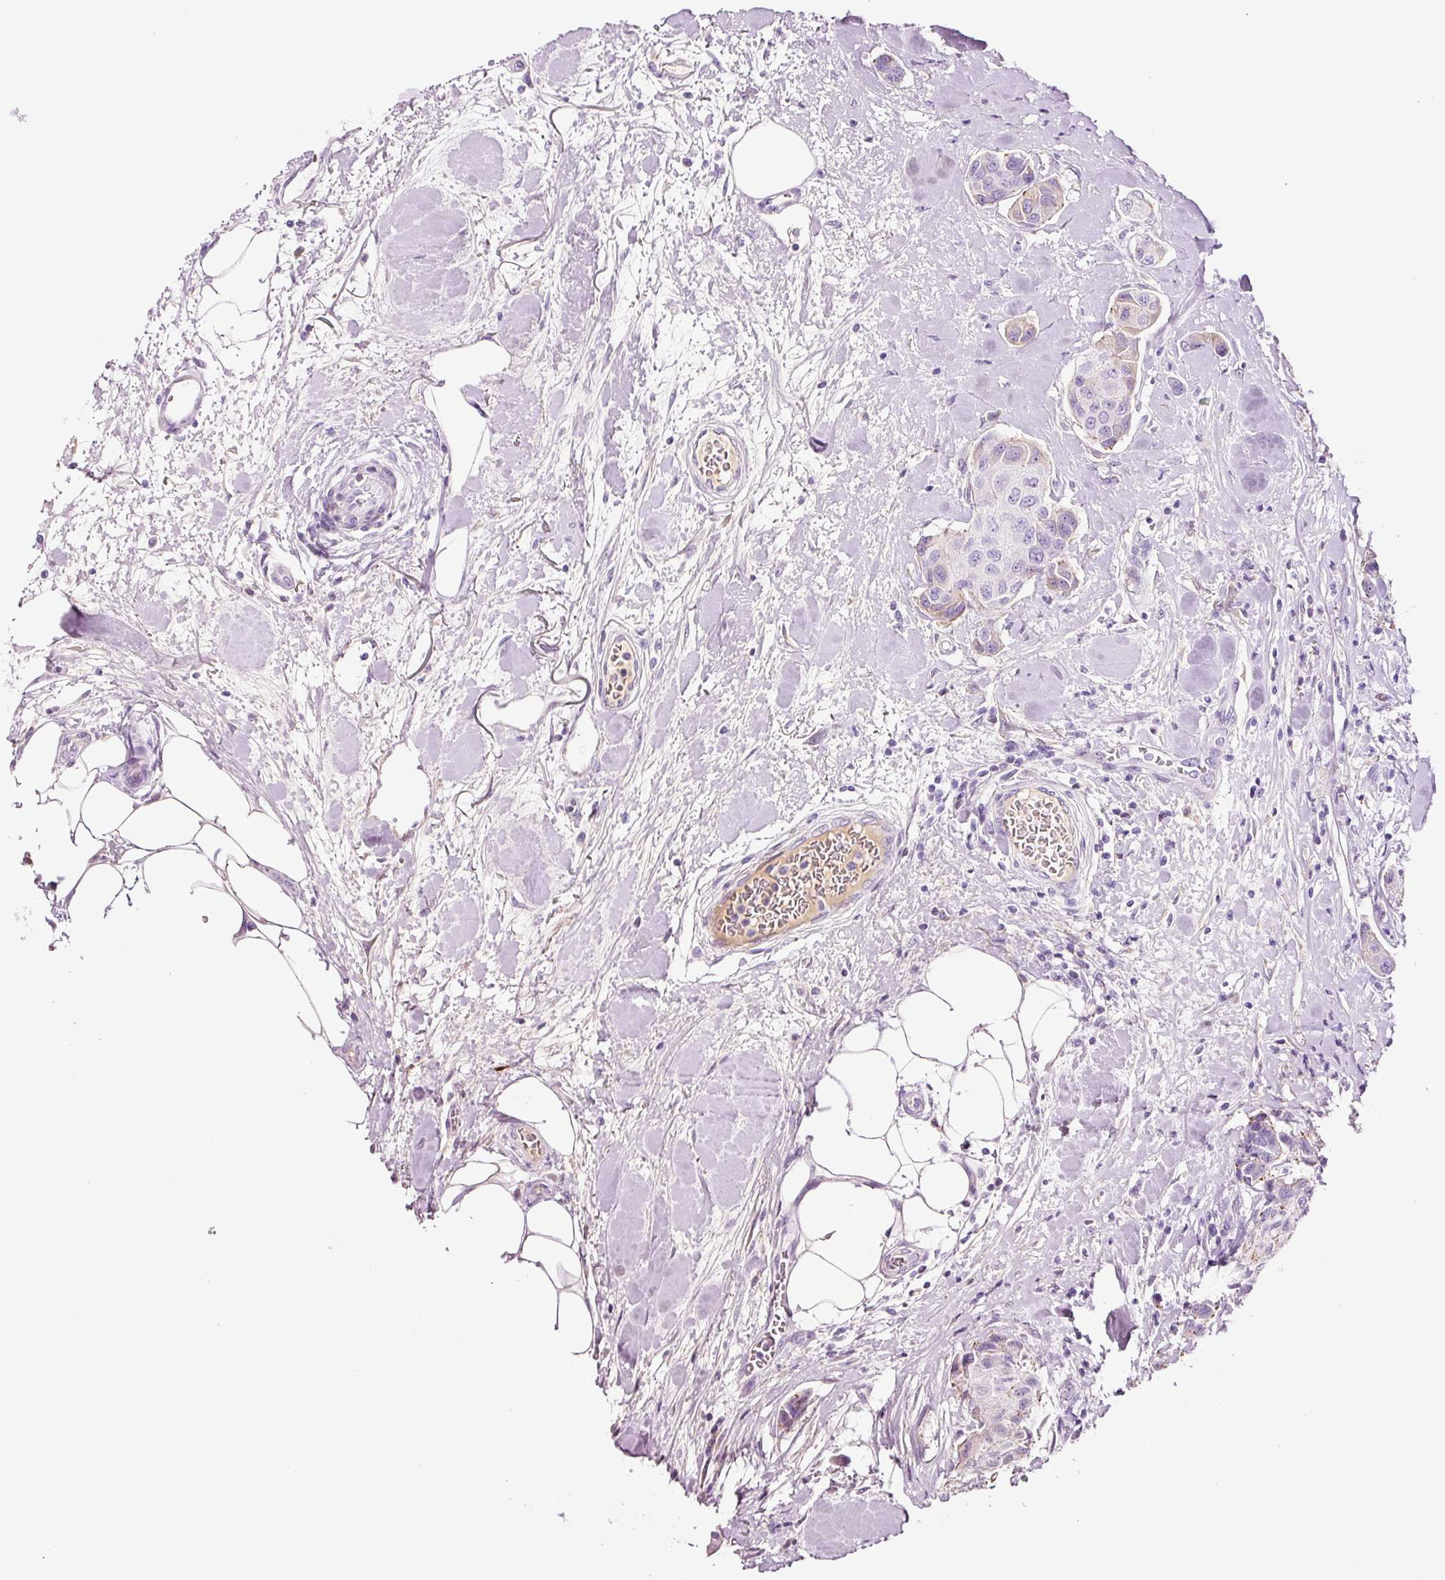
{"staining": {"intensity": "negative", "quantity": "none", "location": "none"}, "tissue": "breast cancer", "cell_type": "Tumor cells", "image_type": "cancer", "snomed": [{"axis": "morphology", "description": "Duct carcinoma"}, {"axis": "topography", "description": "Breast"}, {"axis": "topography", "description": "Lymph node"}], "caption": "Micrograph shows no significant protein staining in tumor cells of breast cancer (infiltrating ductal carcinoma). The staining was performed using DAB (3,3'-diaminobenzidine) to visualize the protein expression in brown, while the nuclei were stained in blue with hematoxylin (Magnification: 20x).", "gene": "KLF1", "patient": {"sex": "female", "age": 80}}